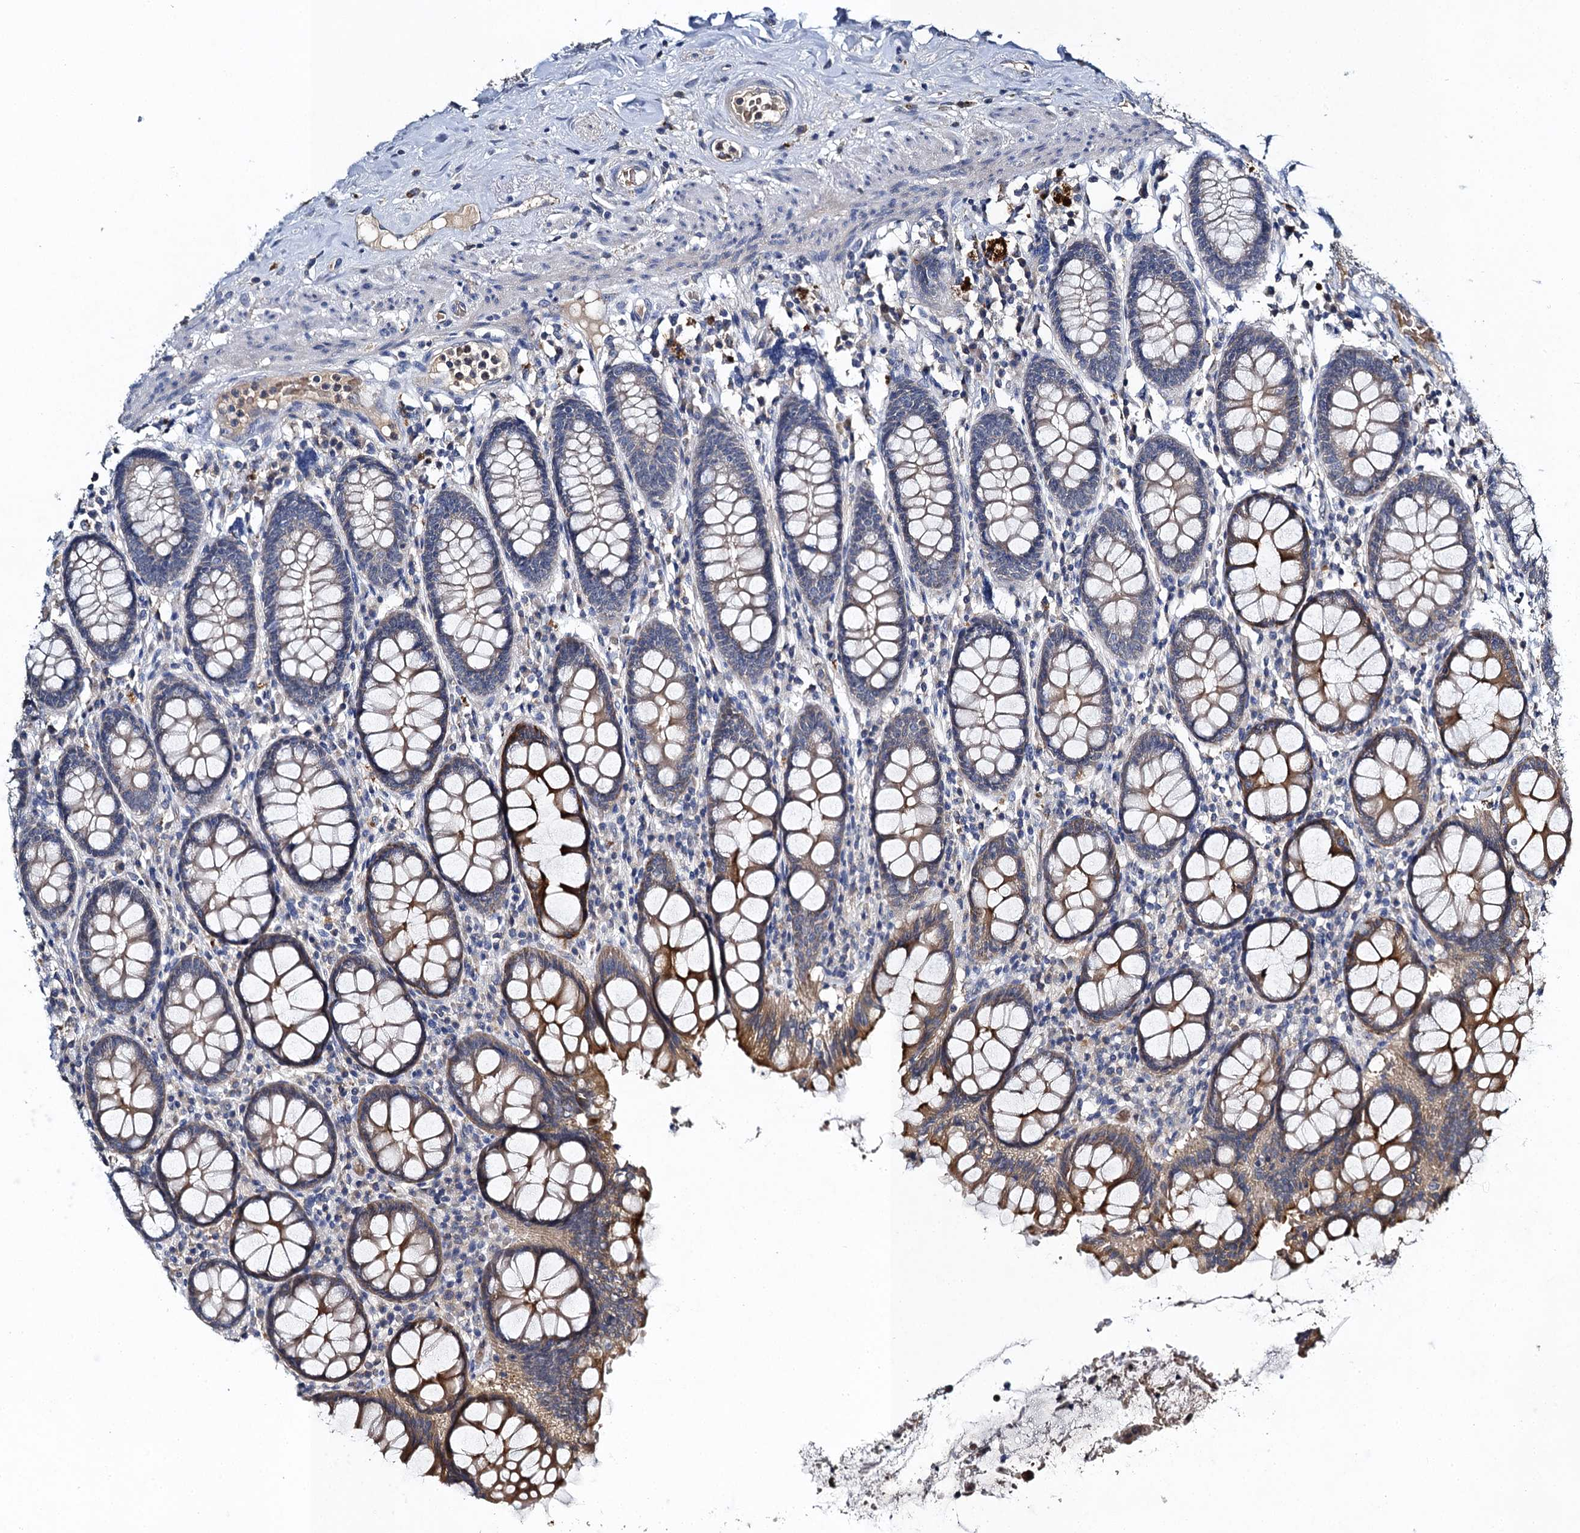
{"staining": {"intensity": "weak", "quantity": "25%-75%", "location": "cytoplasmic/membranous"}, "tissue": "colon", "cell_type": "Endothelial cells", "image_type": "normal", "snomed": [{"axis": "morphology", "description": "Normal tissue, NOS"}, {"axis": "topography", "description": "Colon"}], "caption": "Immunohistochemistry (IHC) photomicrograph of benign colon: colon stained using IHC displays low levels of weak protein expression localized specifically in the cytoplasmic/membranous of endothelial cells, appearing as a cytoplasmic/membranous brown color.", "gene": "SLC11A2", "patient": {"sex": "female", "age": 79}}